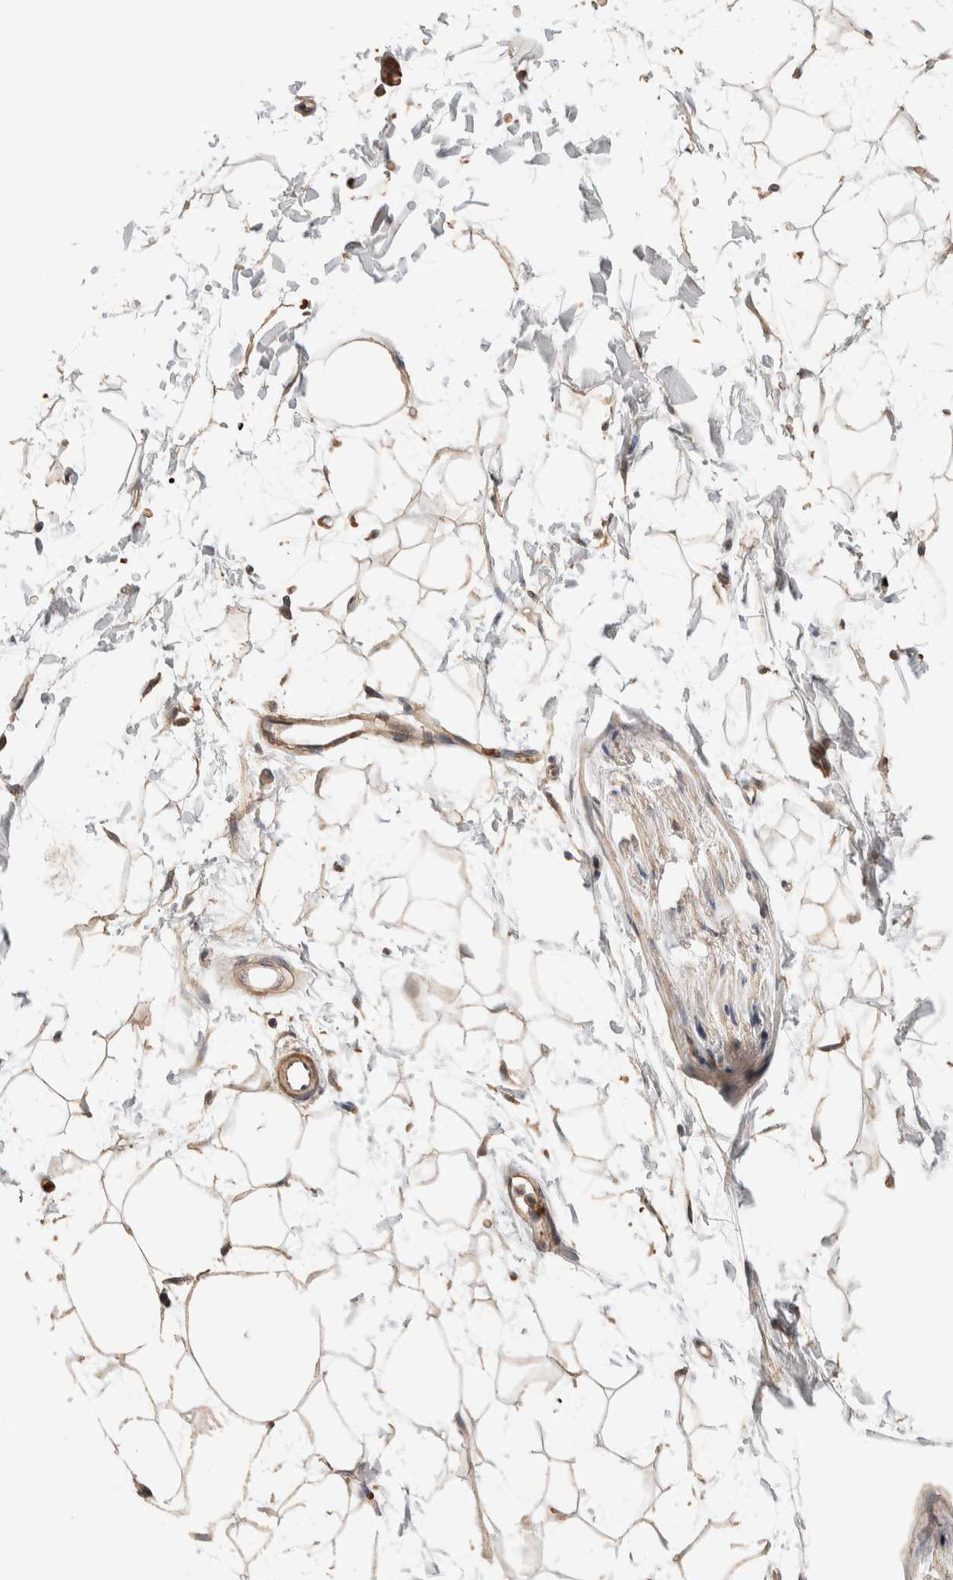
{"staining": {"intensity": "moderate", "quantity": ">75%", "location": "cytoplasmic/membranous"}, "tissue": "adipose tissue", "cell_type": "Adipocytes", "image_type": "normal", "snomed": [{"axis": "morphology", "description": "Normal tissue, NOS"}, {"axis": "topography", "description": "Soft tissue"}], "caption": "Immunohistochemistry (IHC) micrograph of benign adipose tissue: human adipose tissue stained using immunohistochemistry reveals medium levels of moderate protein expression localized specifically in the cytoplasmic/membranous of adipocytes, appearing as a cytoplasmic/membranous brown color.", "gene": "WDR91", "patient": {"sex": "male", "age": 72}}